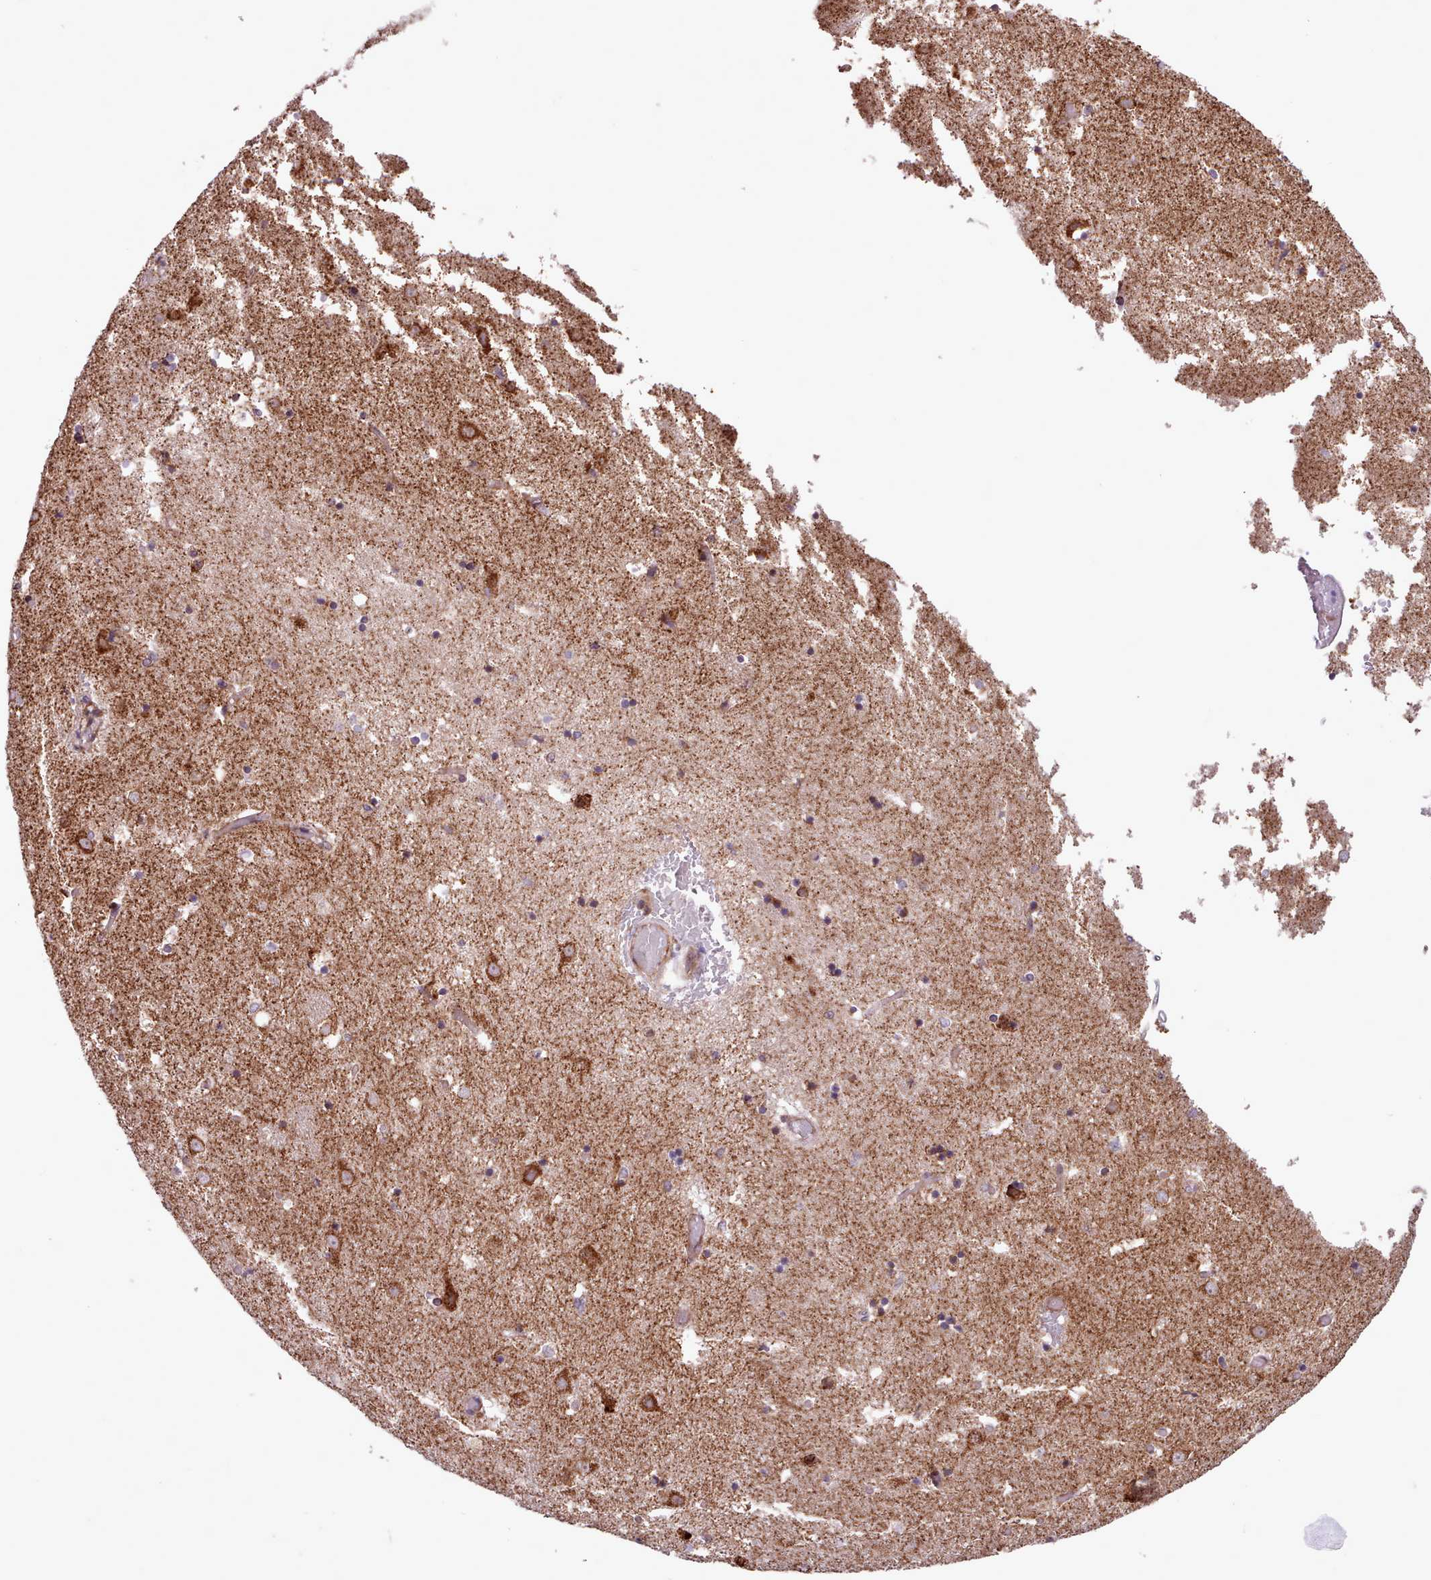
{"staining": {"intensity": "negative", "quantity": "none", "location": "none"}, "tissue": "caudate", "cell_type": "Glial cells", "image_type": "normal", "snomed": [{"axis": "morphology", "description": "Normal tissue, NOS"}, {"axis": "topography", "description": "Lateral ventricle wall"}], "caption": "Immunohistochemical staining of normal human caudate shows no significant expression in glial cells. The staining was performed using DAB (3,3'-diaminobenzidine) to visualize the protein expression in brown, while the nuclei were stained in blue with hematoxylin (Magnification: 20x).", "gene": "TTLL3", "patient": {"sex": "female", "age": 52}}